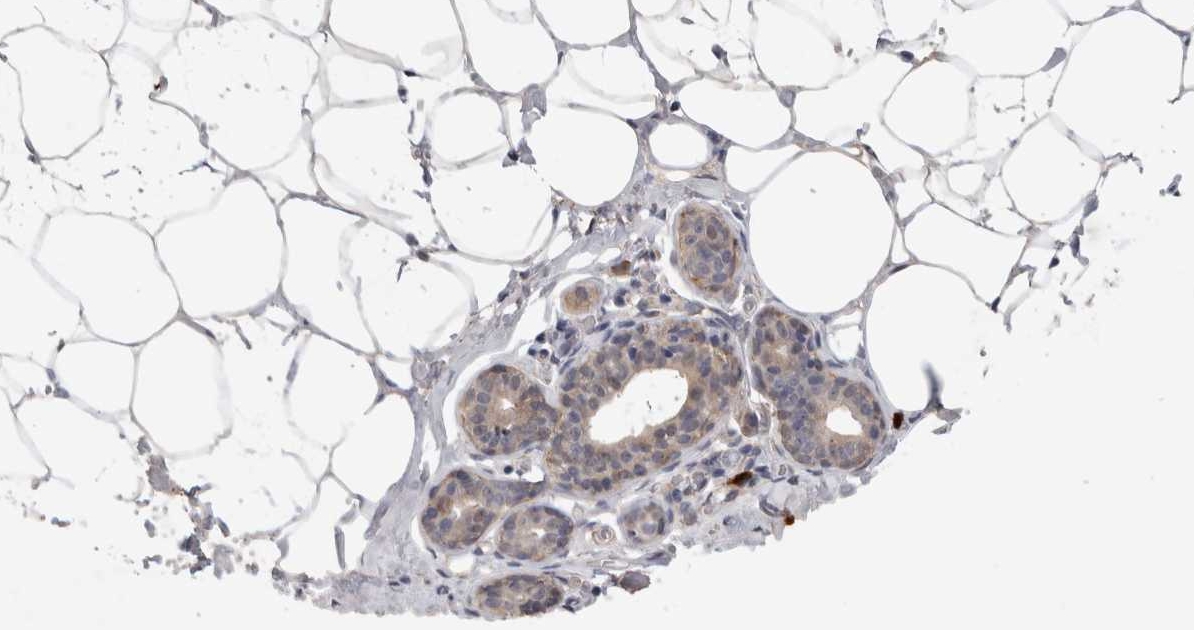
{"staining": {"intensity": "negative", "quantity": "none", "location": "none"}, "tissue": "adipose tissue", "cell_type": "Adipocytes", "image_type": "normal", "snomed": [{"axis": "morphology", "description": "Normal tissue, NOS"}, {"axis": "morphology", "description": "Fibrosis, NOS"}, {"axis": "topography", "description": "Breast"}, {"axis": "topography", "description": "Adipose tissue"}], "caption": "An immunohistochemistry (IHC) image of normal adipose tissue is shown. There is no staining in adipocytes of adipose tissue.", "gene": "PGM1", "patient": {"sex": "female", "age": 39}}